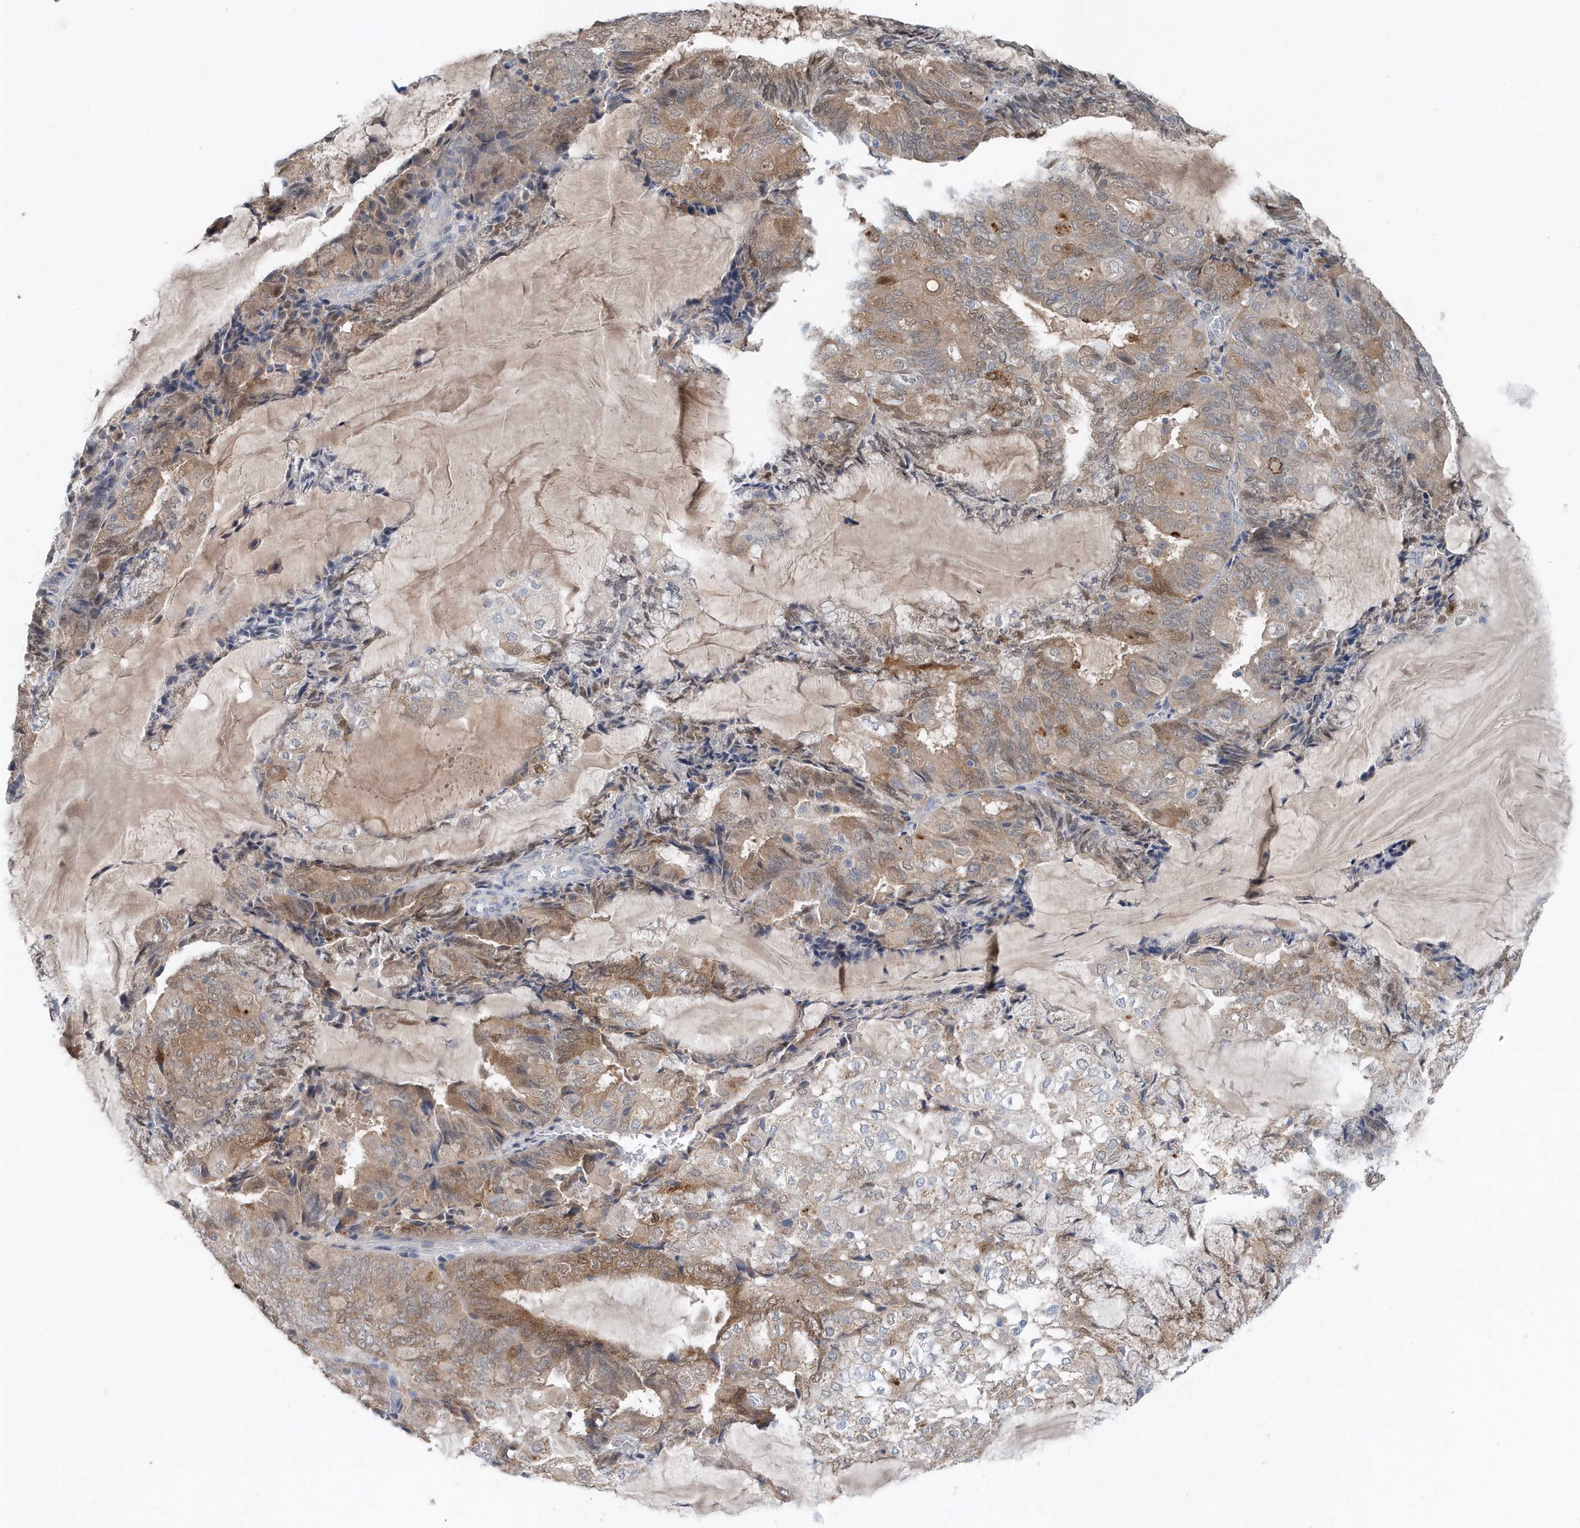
{"staining": {"intensity": "moderate", "quantity": ">75%", "location": "cytoplasmic/membranous,nuclear"}, "tissue": "endometrial cancer", "cell_type": "Tumor cells", "image_type": "cancer", "snomed": [{"axis": "morphology", "description": "Adenocarcinoma, NOS"}, {"axis": "topography", "description": "Endometrium"}], "caption": "Adenocarcinoma (endometrial) was stained to show a protein in brown. There is medium levels of moderate cytoplasmic/membranous and nuclear positivity in about >75% of tumor cells.", "gene": "PFN2", "patient": {"sex": "female", "age": 81}}